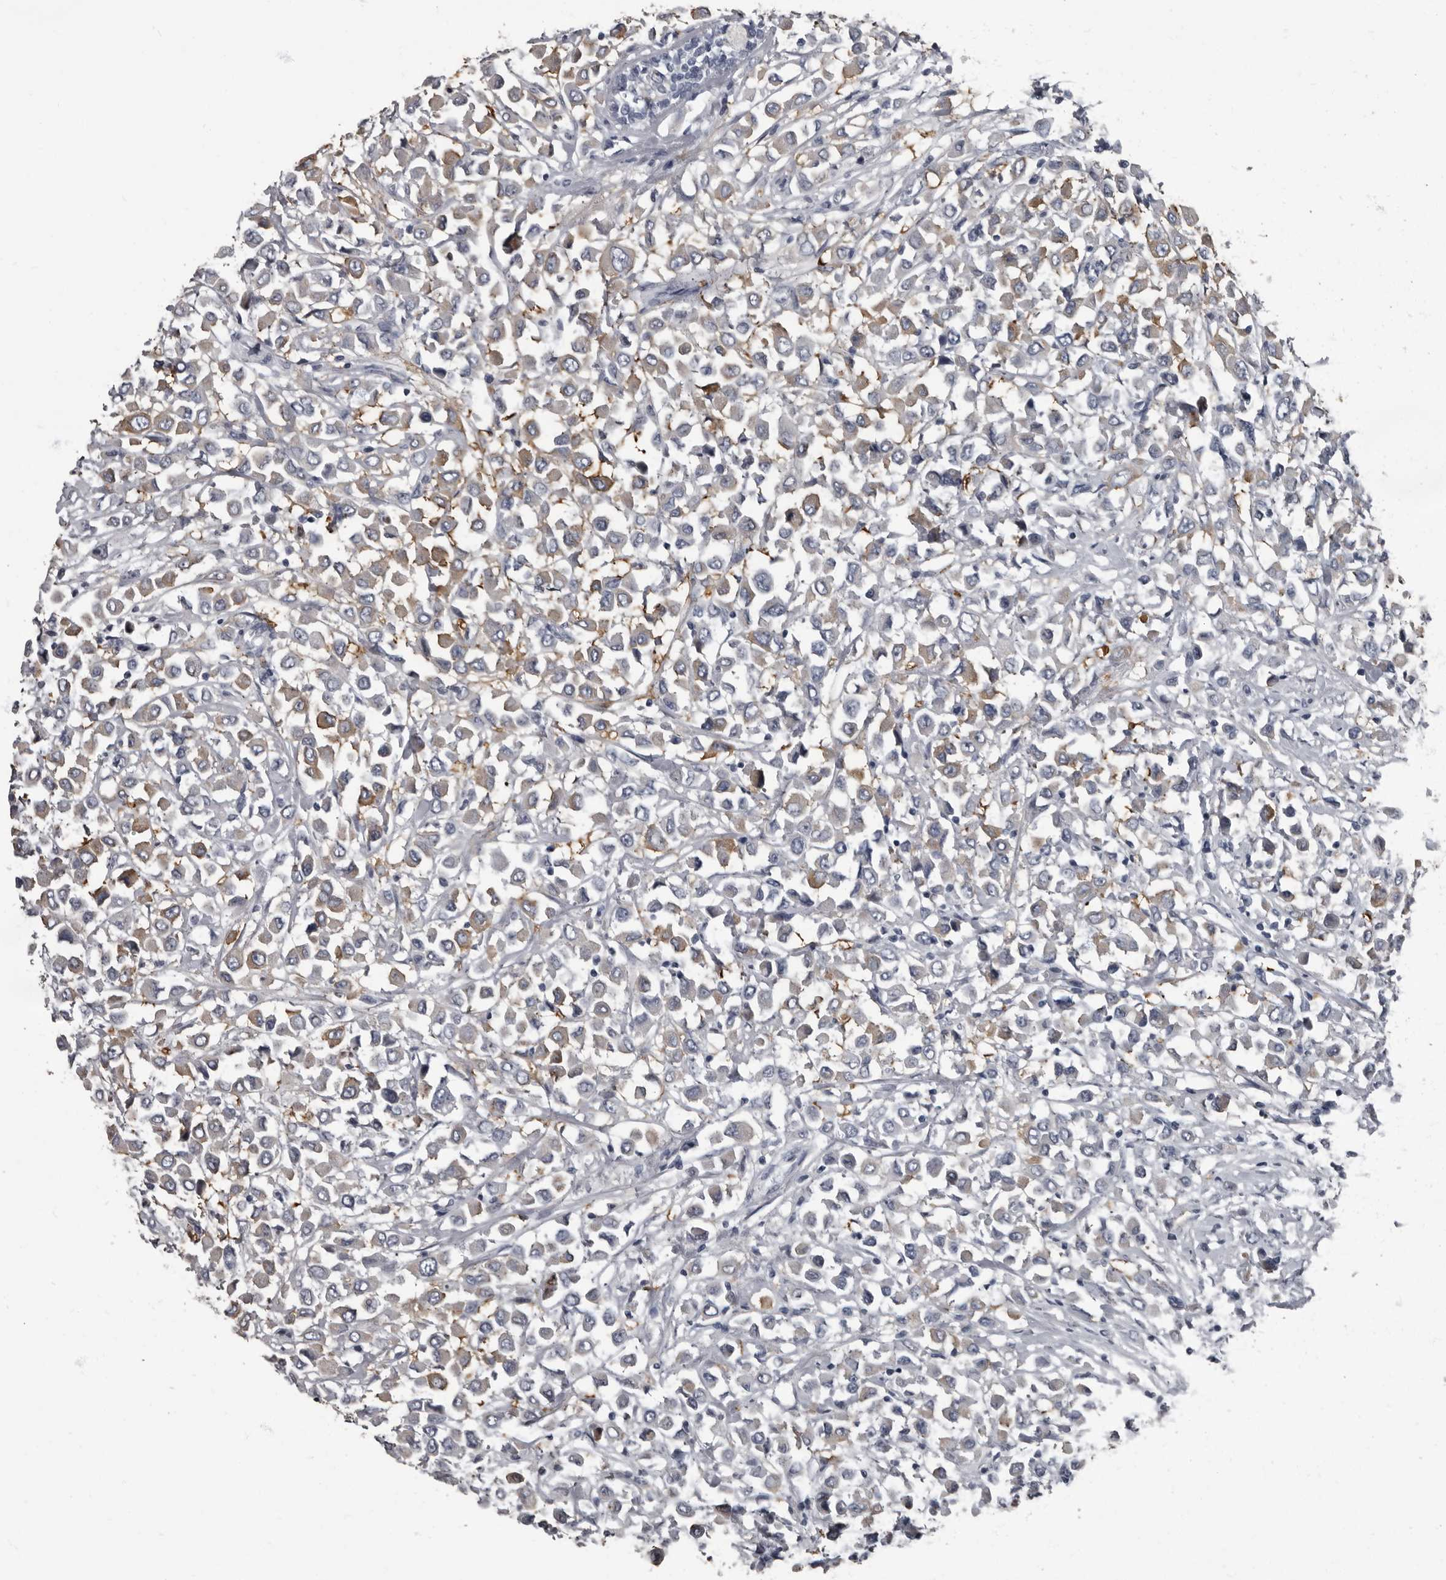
{"staining": {"intensity": "weak", "quantity": ">75%", "location": "cytoplasmic/membranous"}, "tissue": "breast cancer", "cell_type": "Tumor cells", "image_type": "cancer", "snomed": [{"axis": "morphology", "description": "Duct carcinoma"}, {"axis": "topography", "description": "Breast"}], "caption": "Brown immunohistochemical staining in breast cancer (invasive ductal carcinoma) shows weak cytoplasmic/membranous positivity in approximately >75% of tumor cells.", "gene": "TPD52L1", "patient": {"sex": "female", "age": 61}}